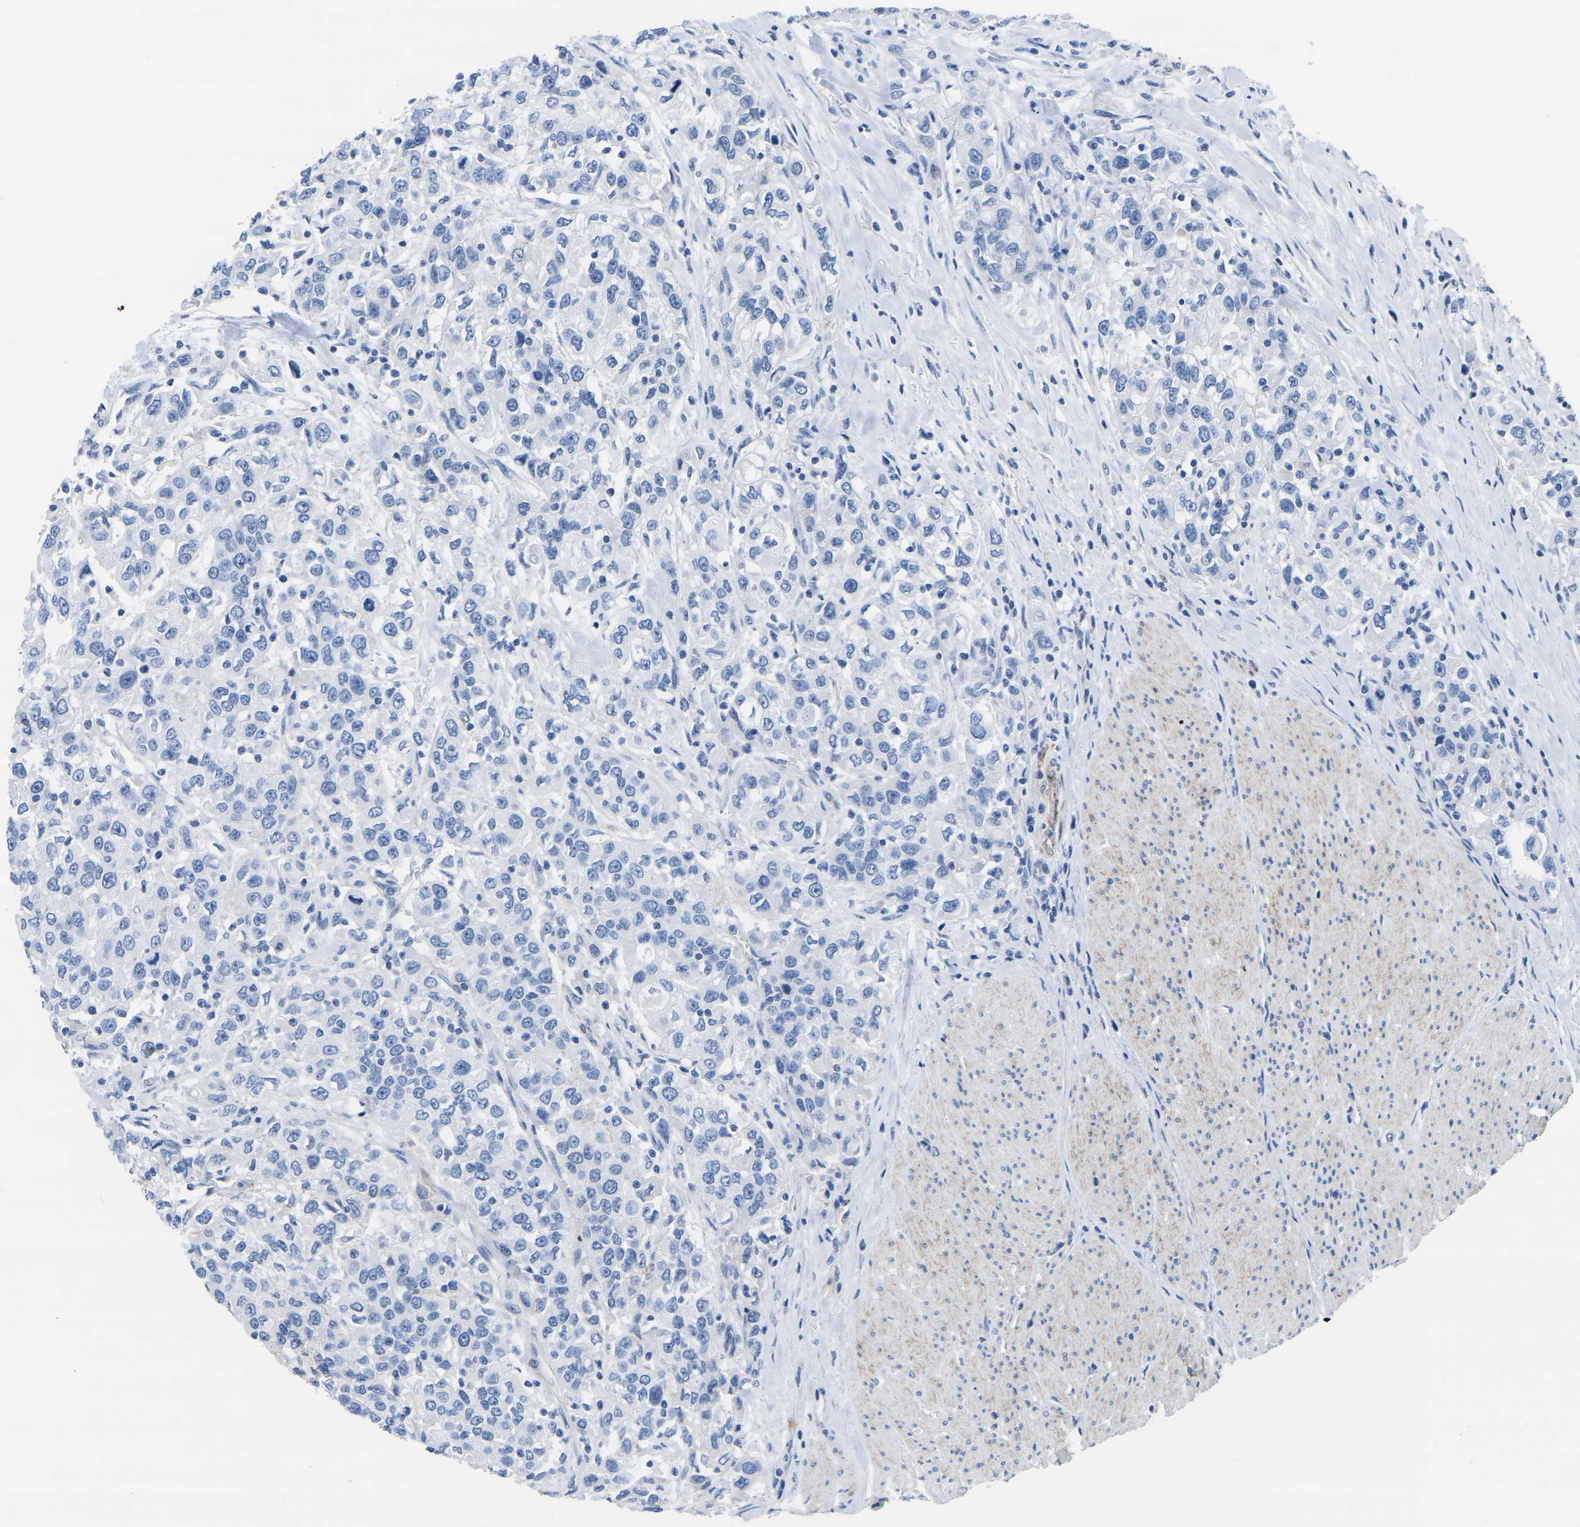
{"staining": {"intensity": "negative", "quantity": "none", "location": "none"}, "tissue": "urothelial cancer", "cell_type": "Tumor cells", "image_type": "cancer", "snomed": [{"axis": "morphology", "description": "Urothelial carcinoma, High grade"}, {"axis": "topography", "description": "Urinary bladder"}], "caption": "Tumor cells show no significant expression in urothelial cancer.", "gene": "SLC45A3", "patient": {"sex": "female", "age": 80}}